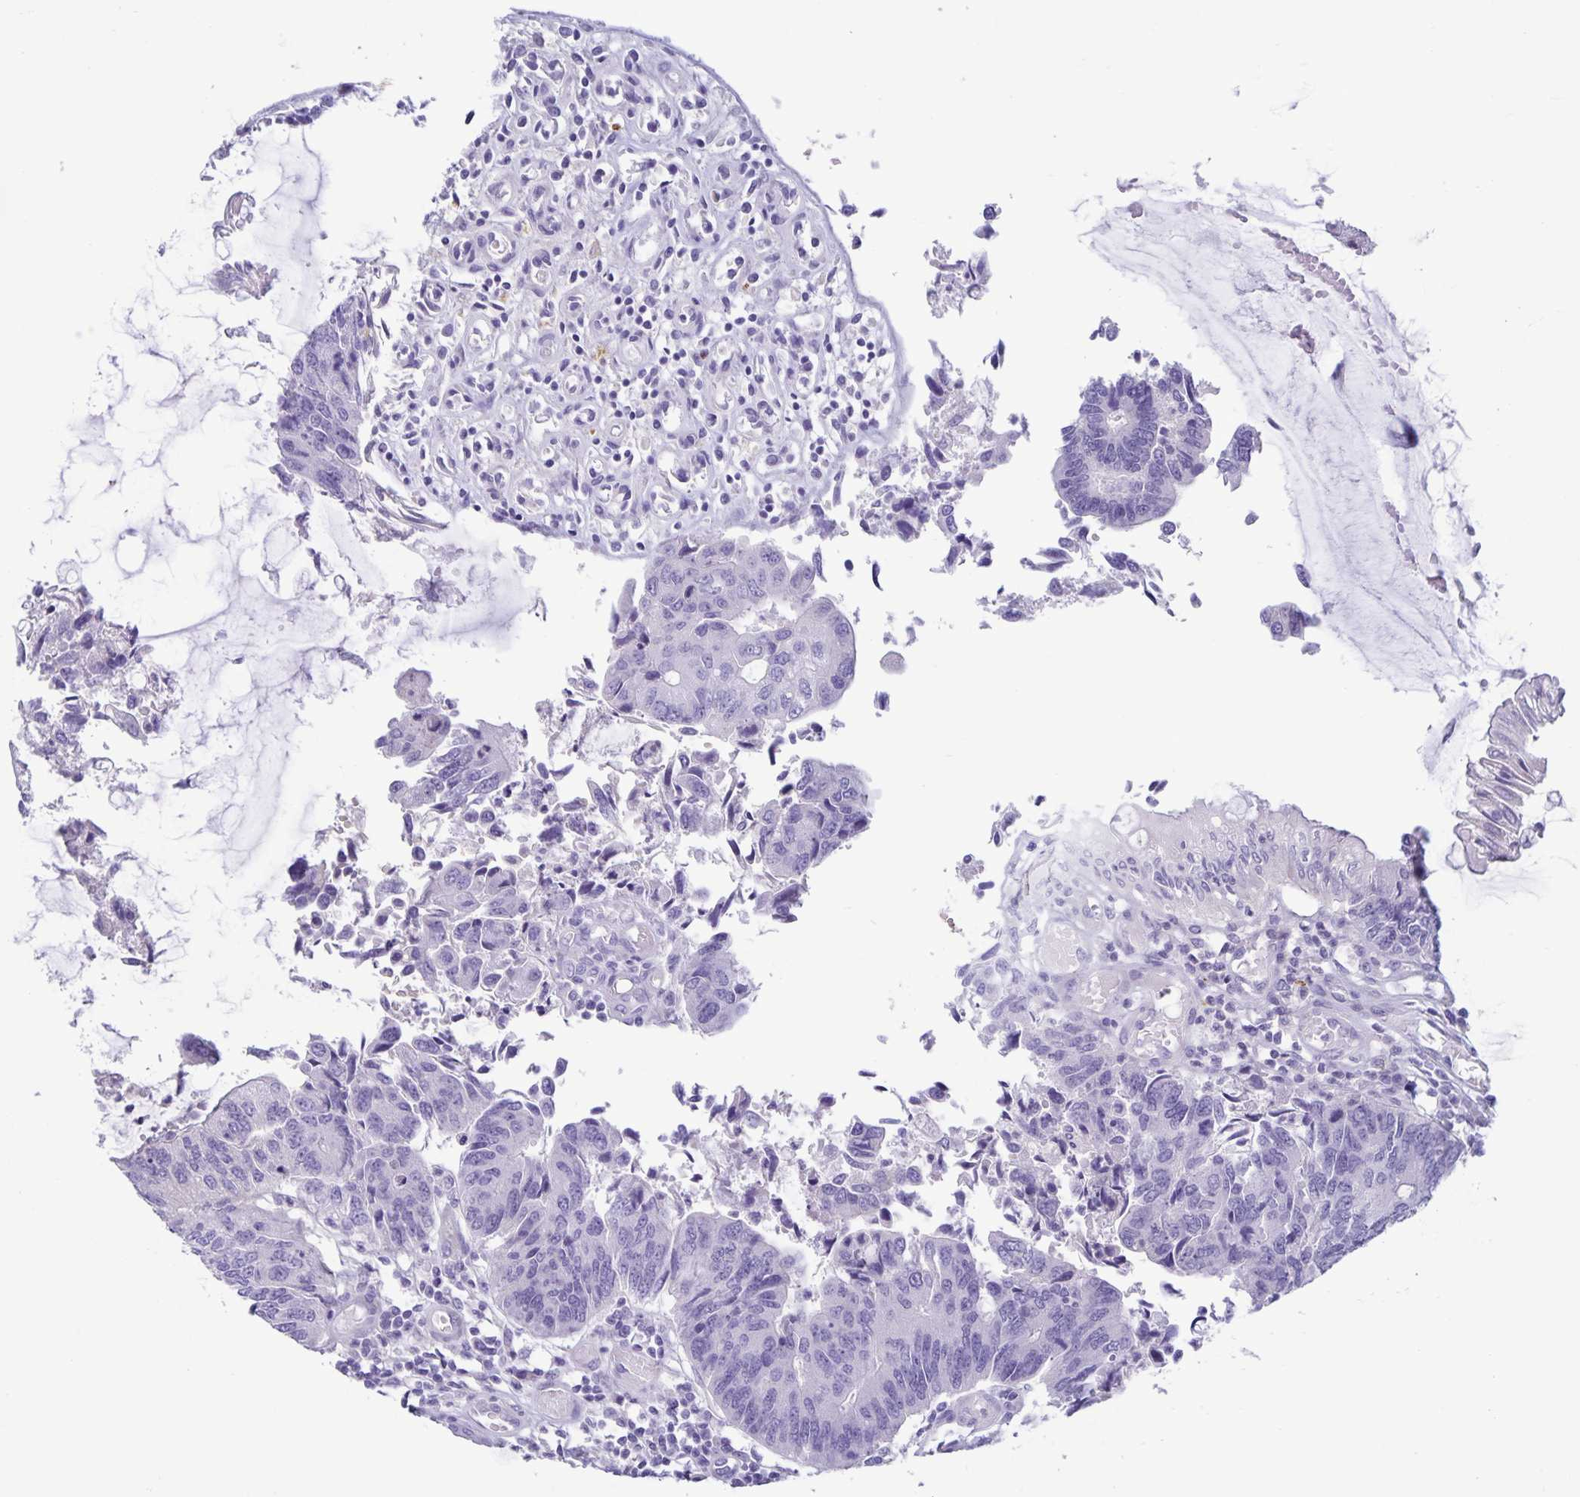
{"staining": {"intensity": "negative", "quantity": "none", "location": "none"}, "tissue": "colorectal cancer", "cell_type": "Tumor cells", "image_type": "cancer", "snomed": [{"axis": "morphology", "description": "Adenocarcinoma, NOS"}, {"axis": "topography", "description": "Colon"}], "caption": "Tumor cells show no significant protein expression in adenocarcinoma (colorectal).", "gene": "IBTK", "patient": {"sex": "female", "age": 67}}